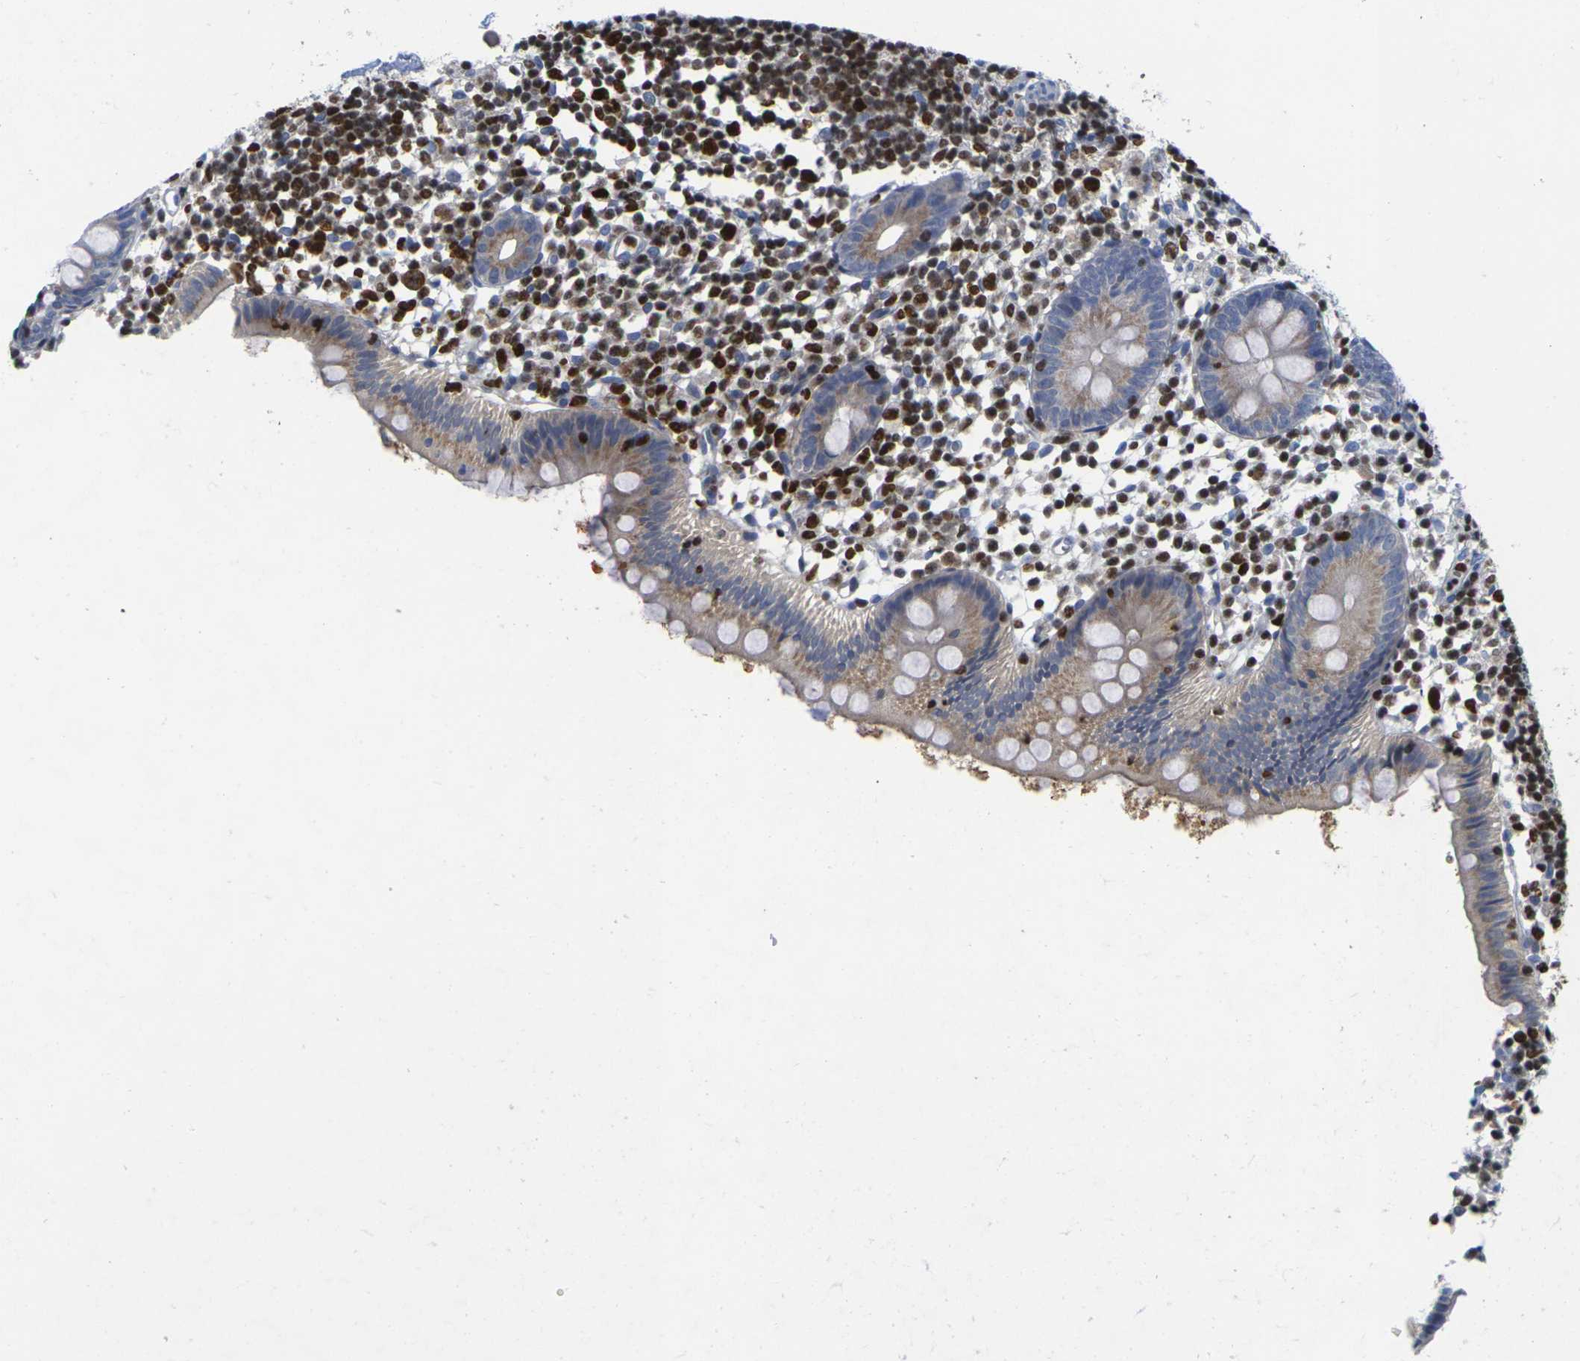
{"staining": {"intensity": "weak", "quantity": ">75%", "location": "cytoplasmic/membranous"}, "tissue": "appendix", "cell_type": "Glandular cells", "image_type": "normal", "snomed": [{"axis": "morphology", "description": "Normal tissue, NOS"}, {"axis": "topography", "description": "Appendix"}], "caption": "Unremarkable appendix shows weak cytoplasmic/membranous positivity in approximately >75% of glandular cells.", "gene": "IKZF1", "patient": {"sex": "female", "age": 20}}